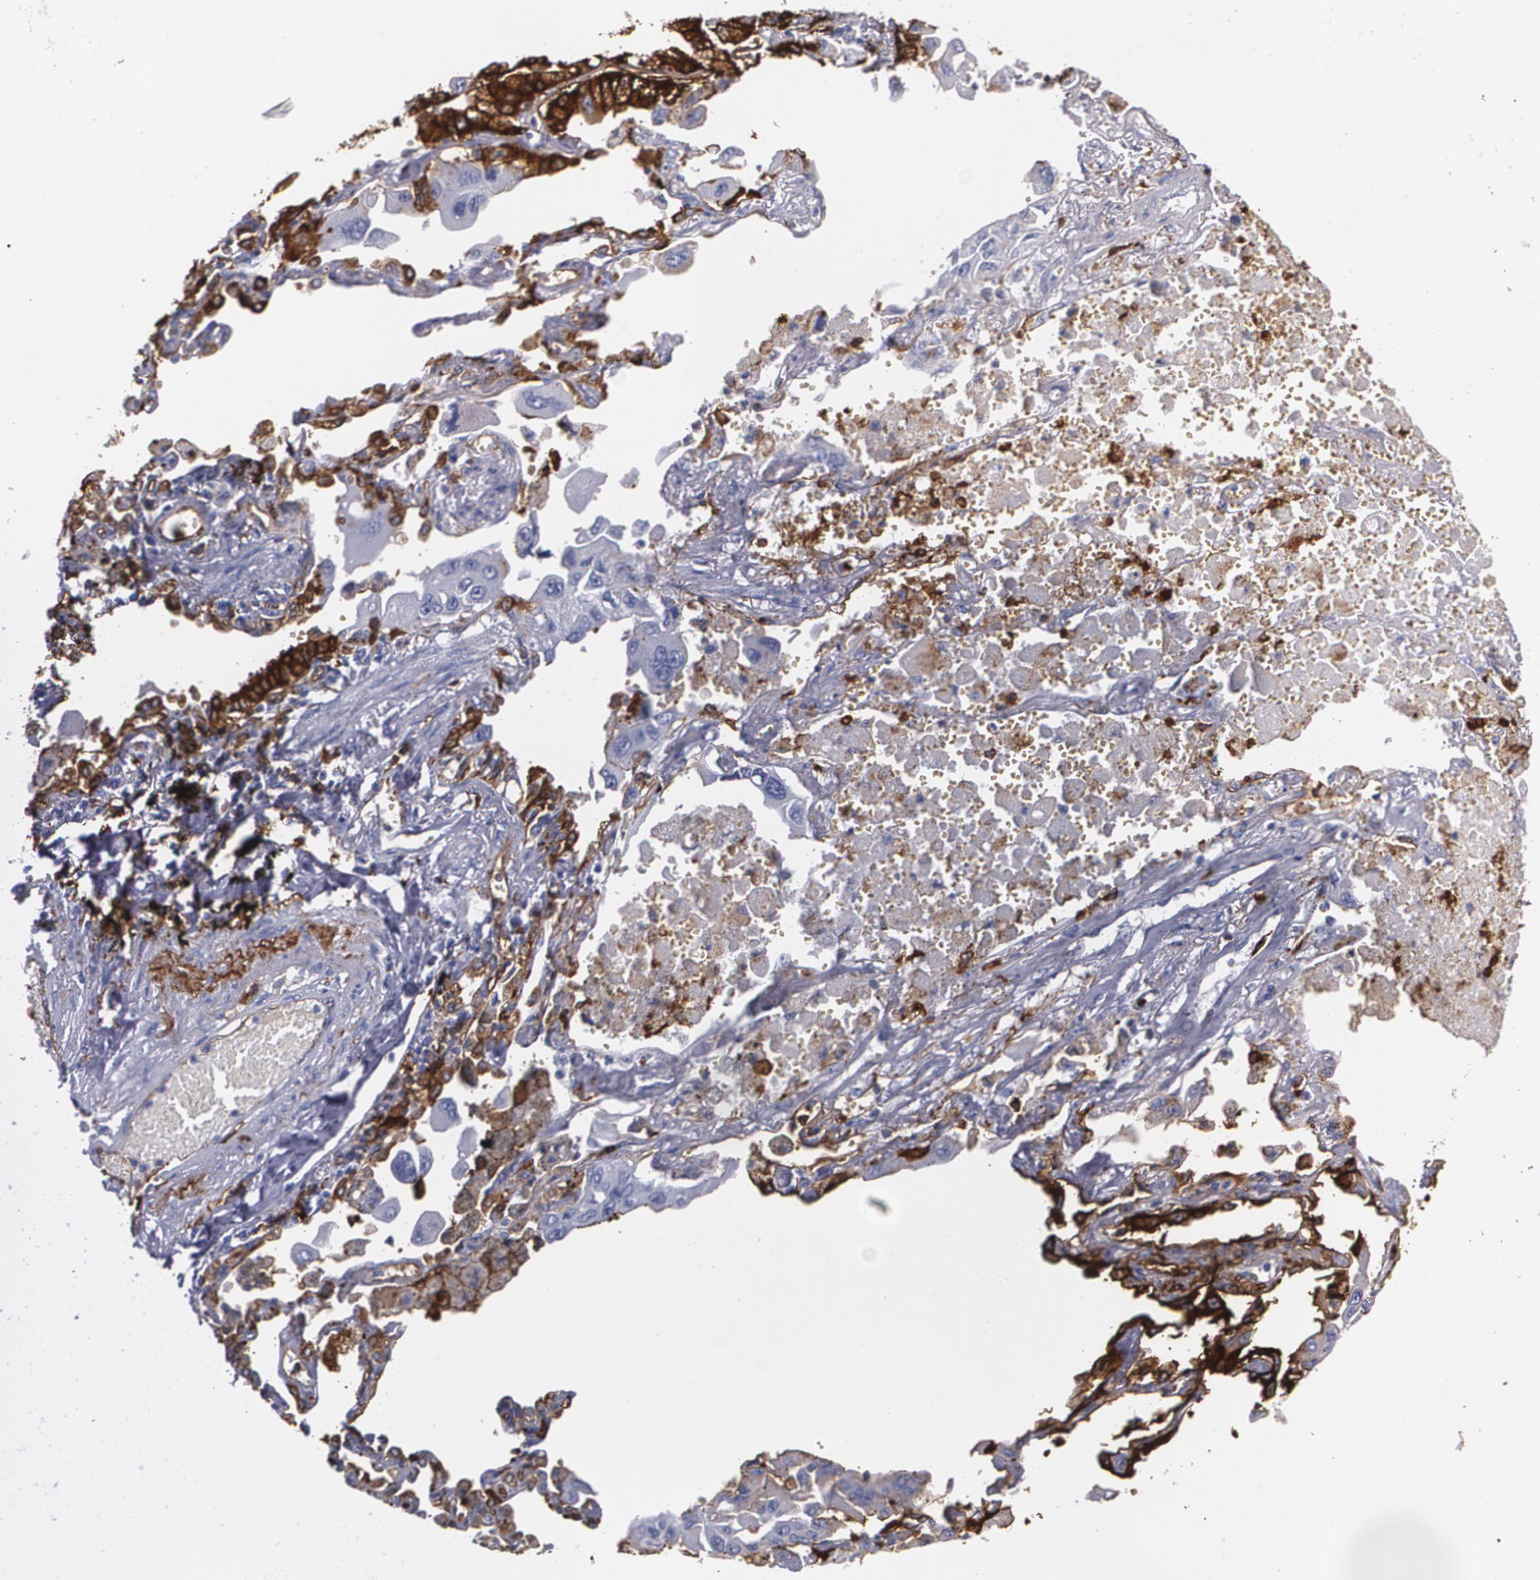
{"staining": {"intensity": "moderate", "quantity": "<25%", "location": "cytoplasmic/membranous"}, "tissue": "lung cancer", "cell_type": "Tumor cells", "image_type": "cancer", "snomed": [{"axis": "morphology", "description": "Adenocarcinoma, NOS"}, {"axis": "topography", "description": "Lung"}], "caption": "Lung cancer (adenocarcinoma) stained with a protein marker displays moderate staining in tumor cells.", "gene": "HLA-DRA", "patient": {"sex": "male", "age": 64}}